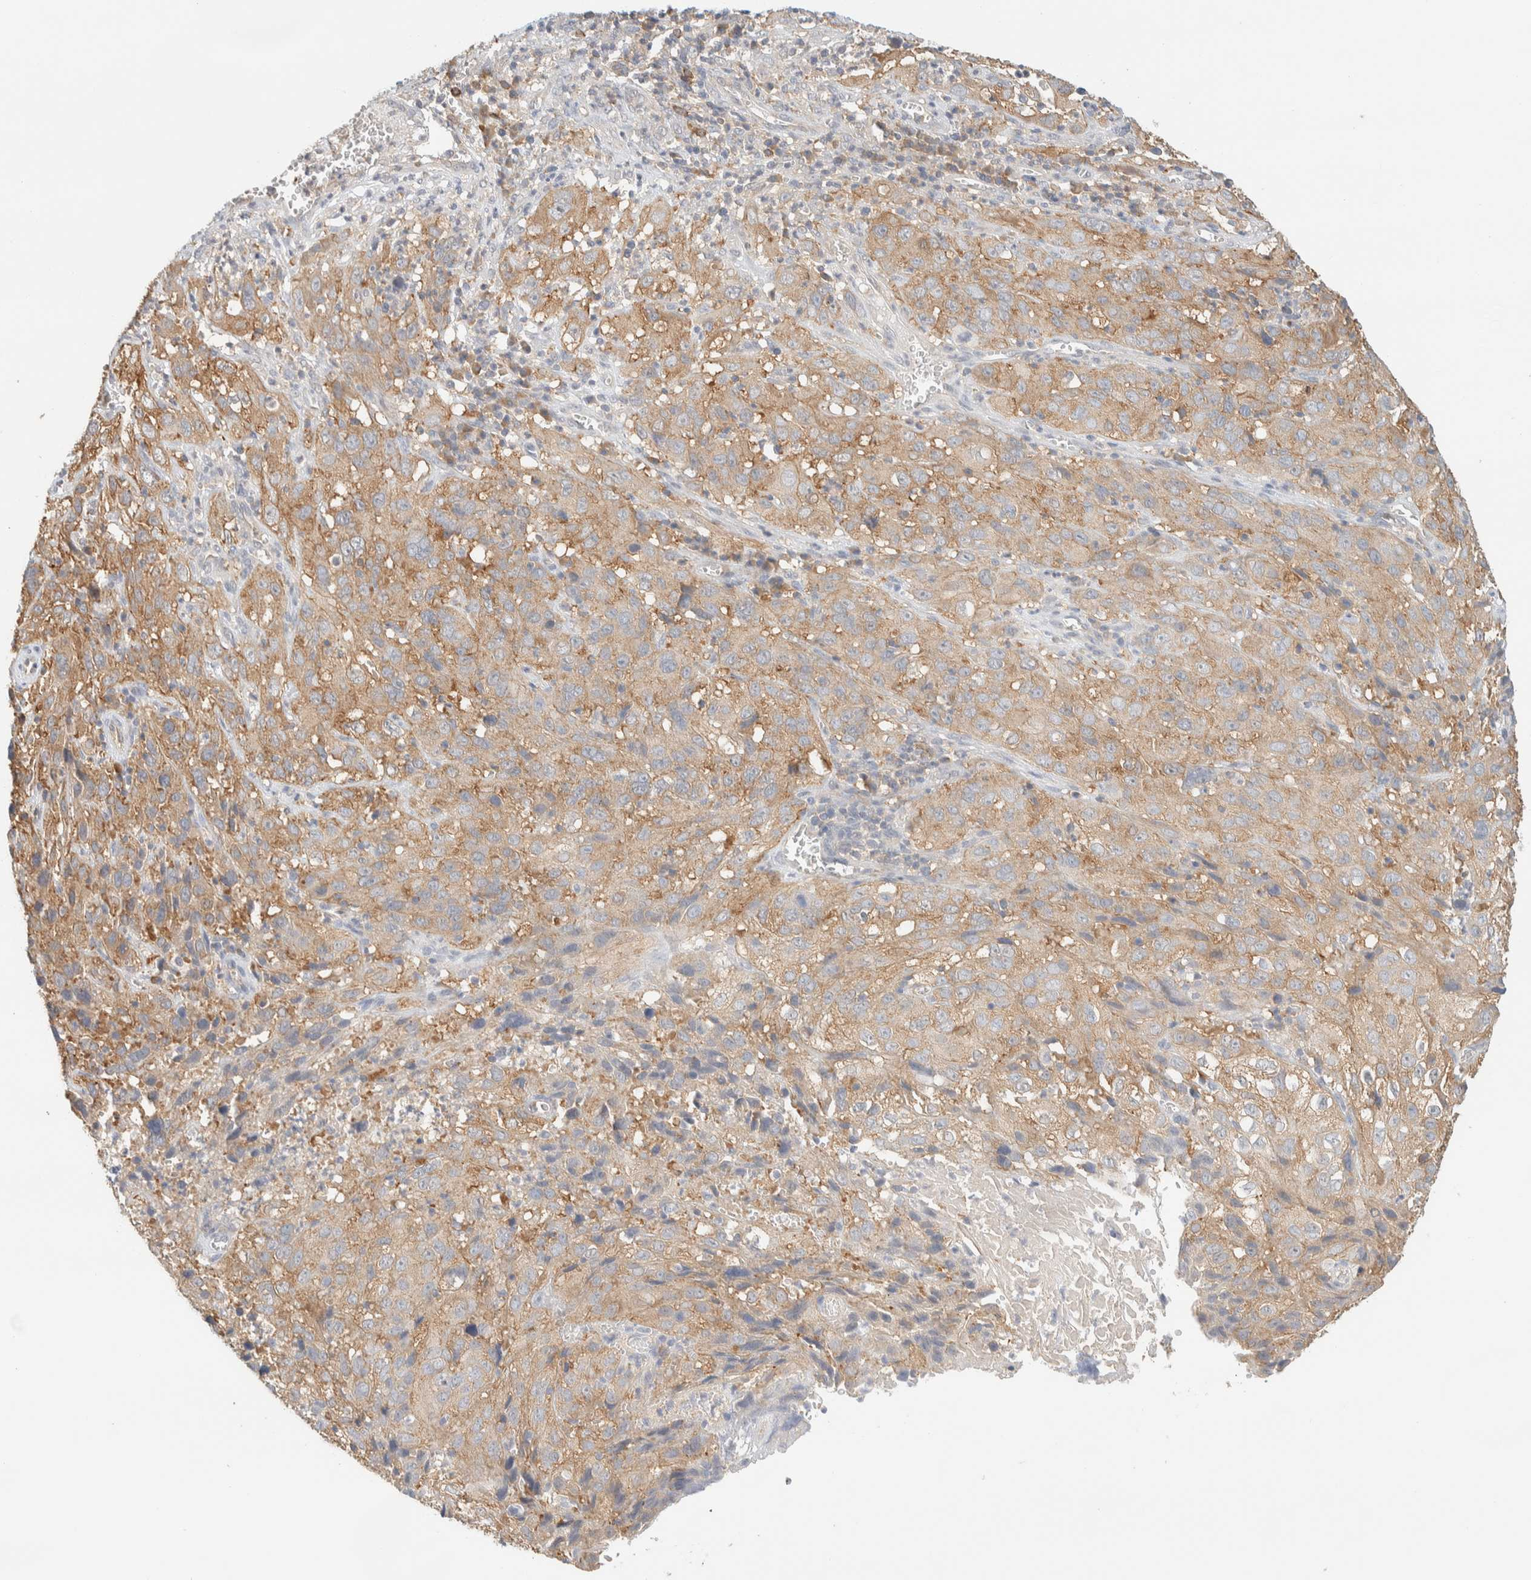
{"staining": {"intensity": "moderate", "quantity": ">75%", "location": "cytoplasmic/membranous"}, "tissue": "cervical cancer", "cell_type": "Tumor cells", "image_type": "cancer", "snomed": [{"axis": "morphology", "description": "Squamous cell carcinoma, NOS"}, {"axis": "topography", "description": "Cervix"}], "caption": "Cervical cancer stained for a protein (brown) reveals moderate cytoplasmic/membranous positive positivity in approximately >75% of tumor cells.", "gene": "TBC1D8B", "patient": {"sex": "female", "age": 32}}